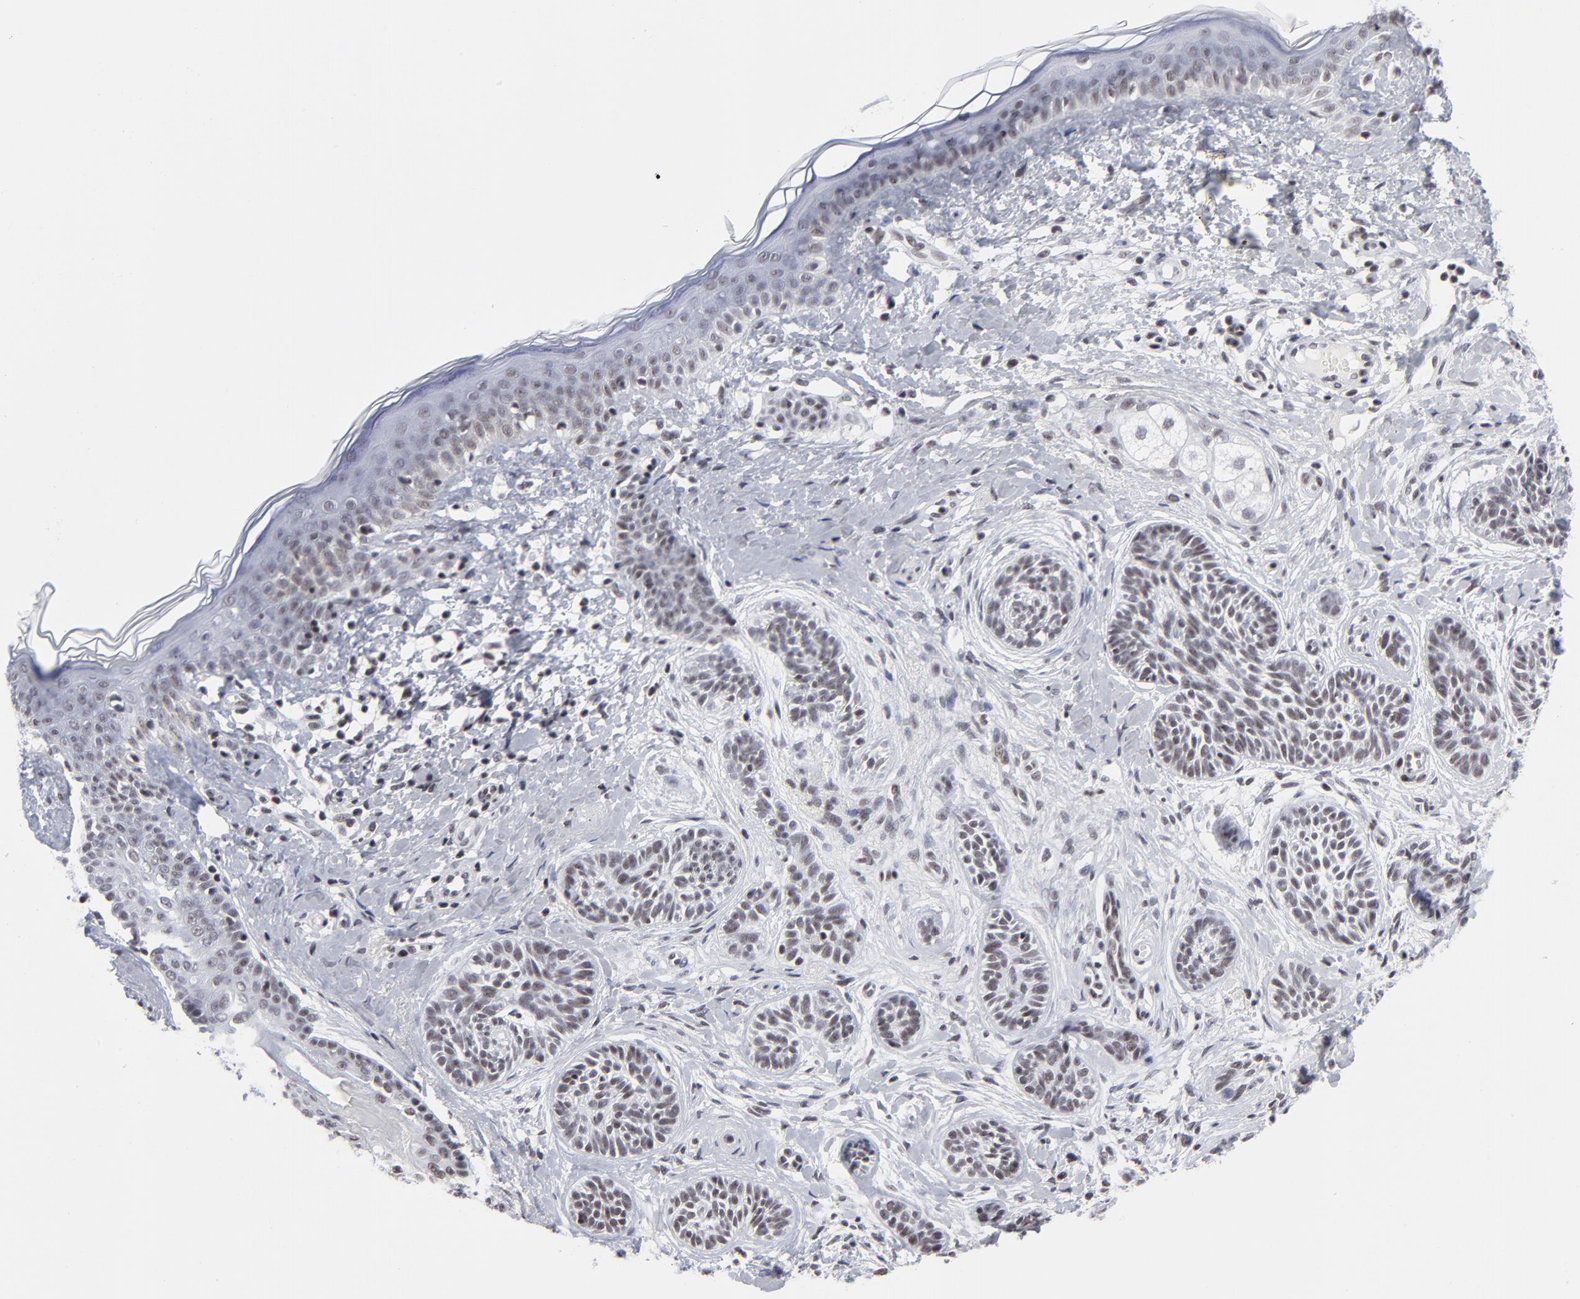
{"staining": {"intensity": "weak", "quantity": ">75%", "location": "nuclear"}, "tissue": "skin cancer", "cell_type": "Tumor cells", "image_type": "cancer", "snomed": [{"axis": "morphology", "description": "Normal tissue, NOS"}, {"axis": "morphology", "description": "Basal cell carcinoma"}, {"axis": "topography", "description": "Skin"}], "caption": "Protein staining of skin cancer (basal cell carcinoma) tissue demonstrates weak nuclear expression in approximately >75% of tumor cells.", "gene": "SP2", "patient": {"sex": "male", "age": 63}}